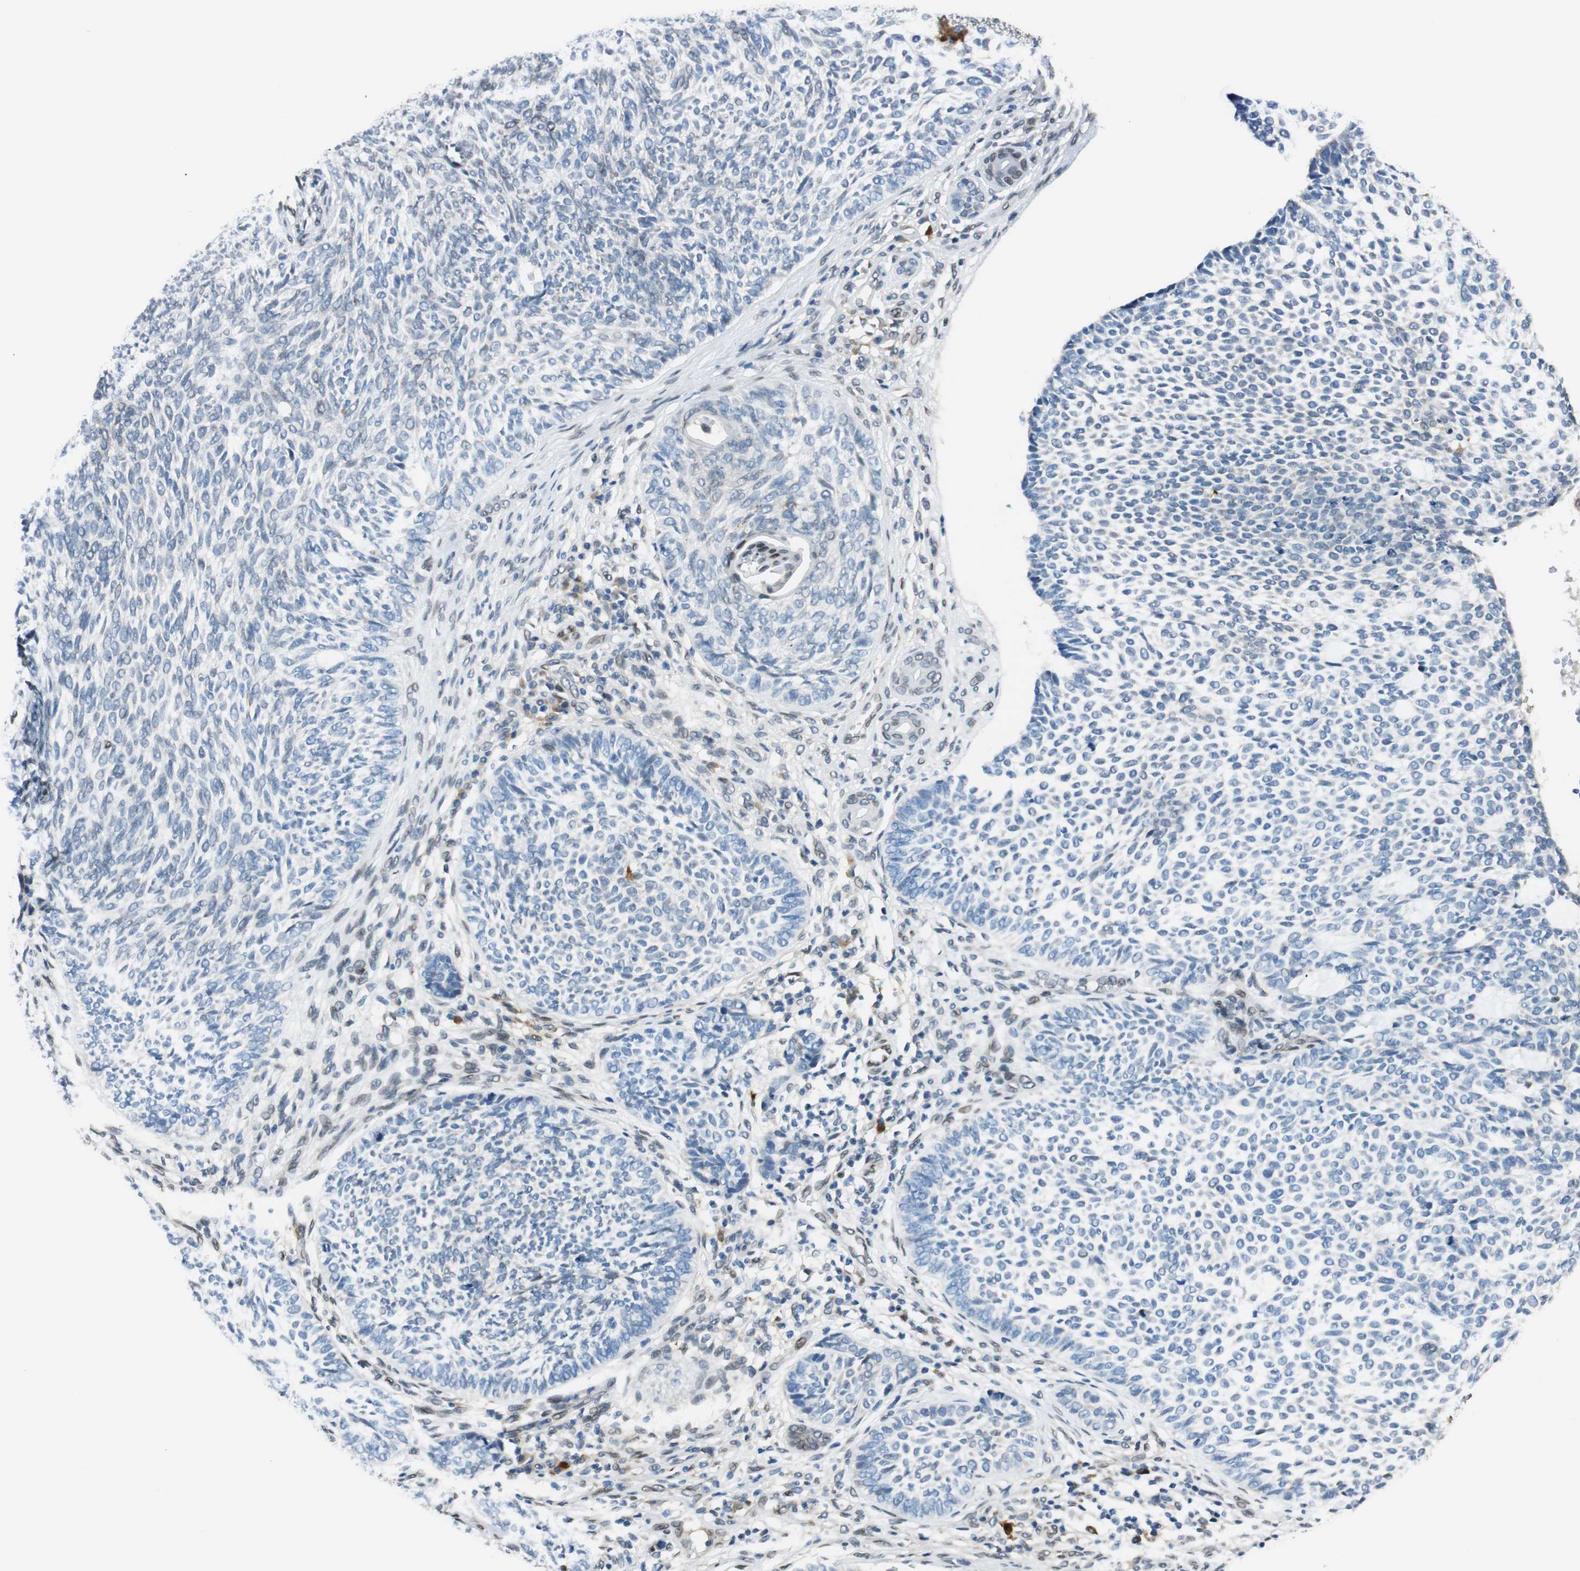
{"staining": {"intensity": "negative", "quantity": "none", "location": "none"}, "tissue": "skin cancer", "cell_type": "Tumor cells", "image_type": "cancer", "snomed": [{"axis": "morphology", "description": "Basal cell carcinoma"}, {"axis": "topography", "description": "Skin"}], "caption": "A high-resolution photomicrograph shows immunohistochemistry (IHC) staining of skin cancer, which reveals no significant expression in tumor cells.", "gene": "TMEM260", "patient": {"sex": "male", "age": 87}}